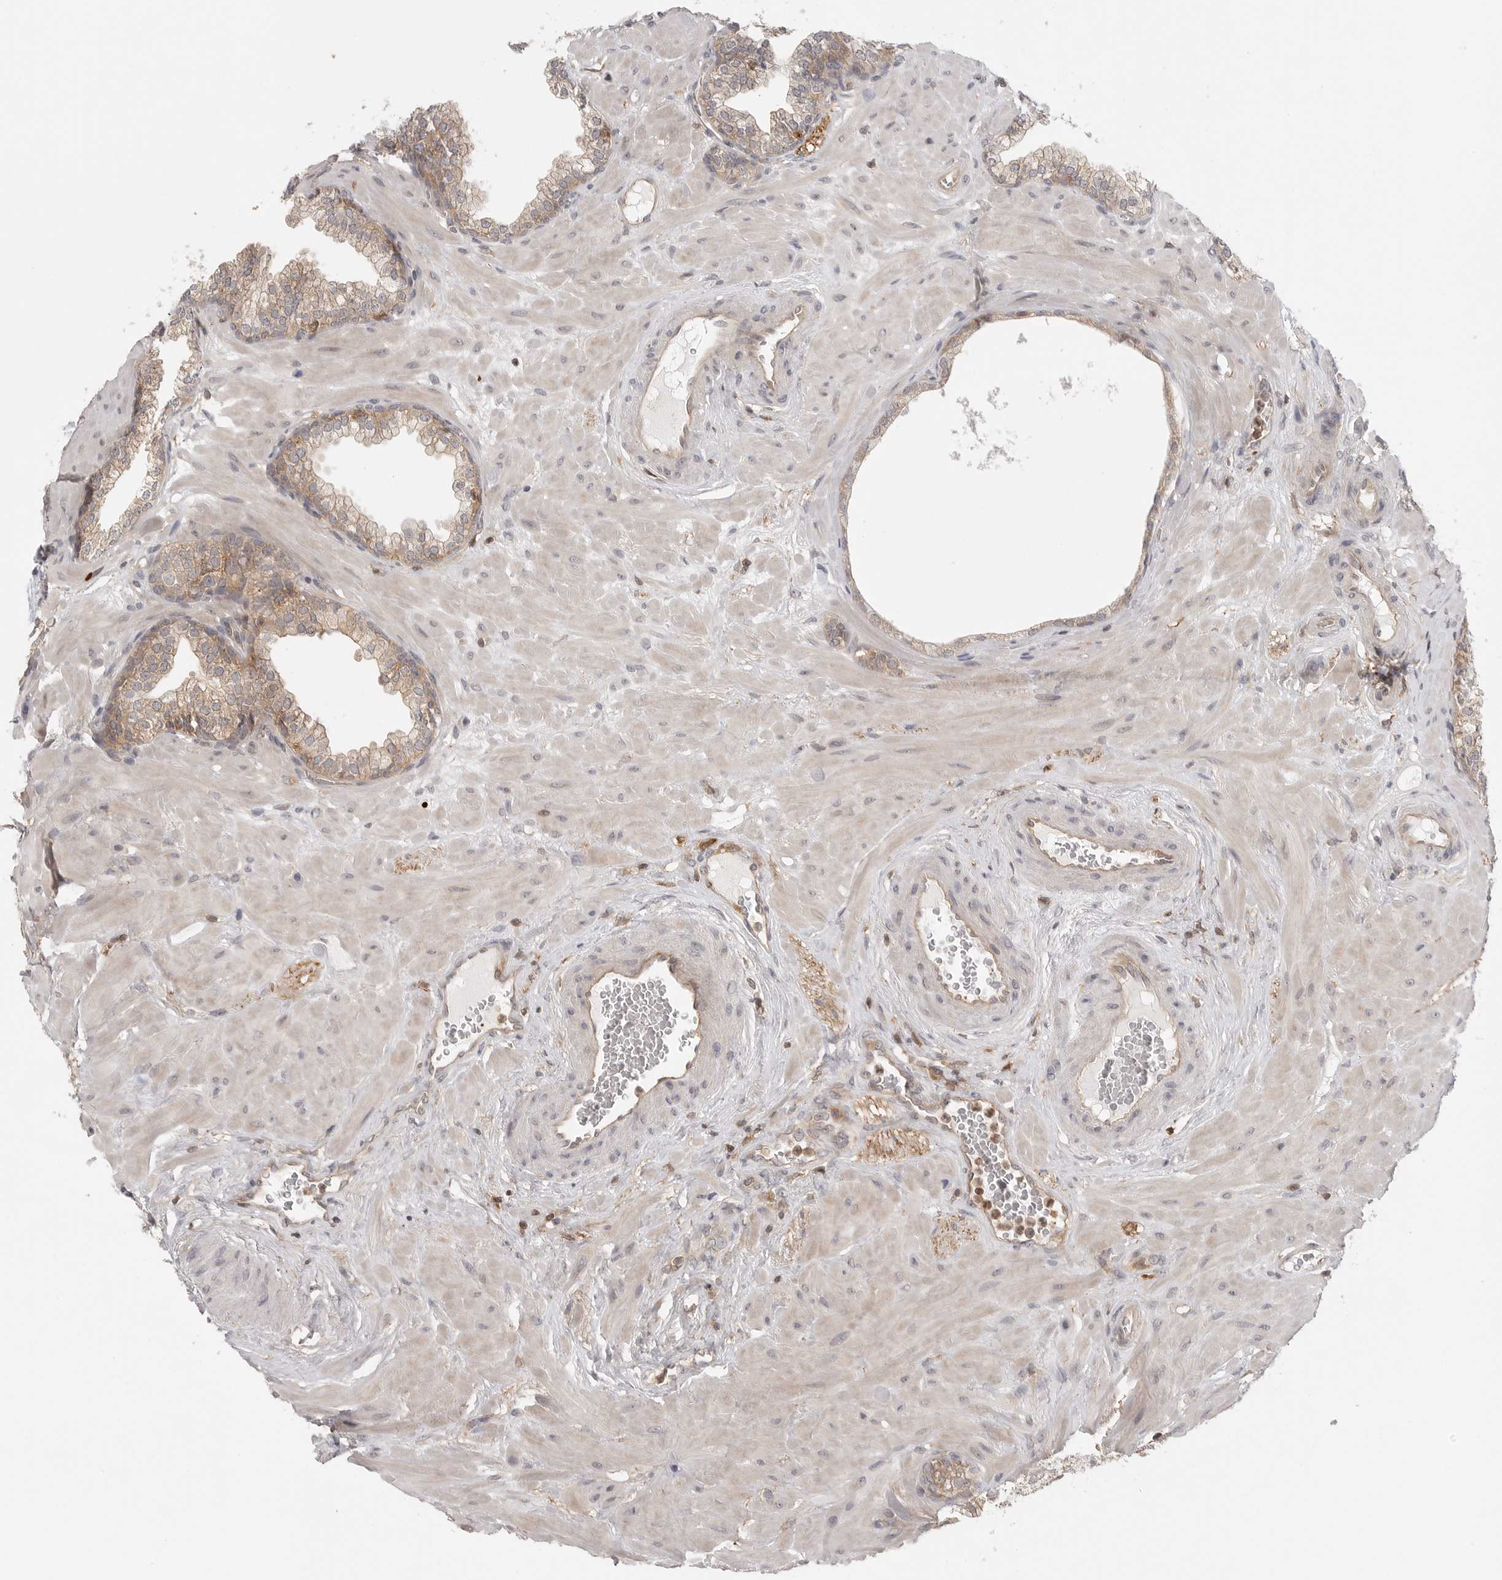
{"staining": {"intensity": "weak", "quantity": ">75%", "location": "cytoplasmic/membranous"}, "tissue": "prostate", "cell_type": "Glandular cells", "image_type": "normal", "snomed": [{"axis": "morphology", "description": "Normal tissue, NOS"}, {"axis": "morphology", "description": "Urothelial carcinoma, Low grade"}, {"axis": "topography", "description": "Urinary bladder"}, {"axis": "topography", "description": "Prostate"}], "caption": "Immunohistochemical staining of benign prostate exhibits >75% levels of weak cytoplasmic/membranous protein staining in approximately >75% of glandular cells.", "gene": "DBNL", "patient": {"sex": "male", "age": 60}}